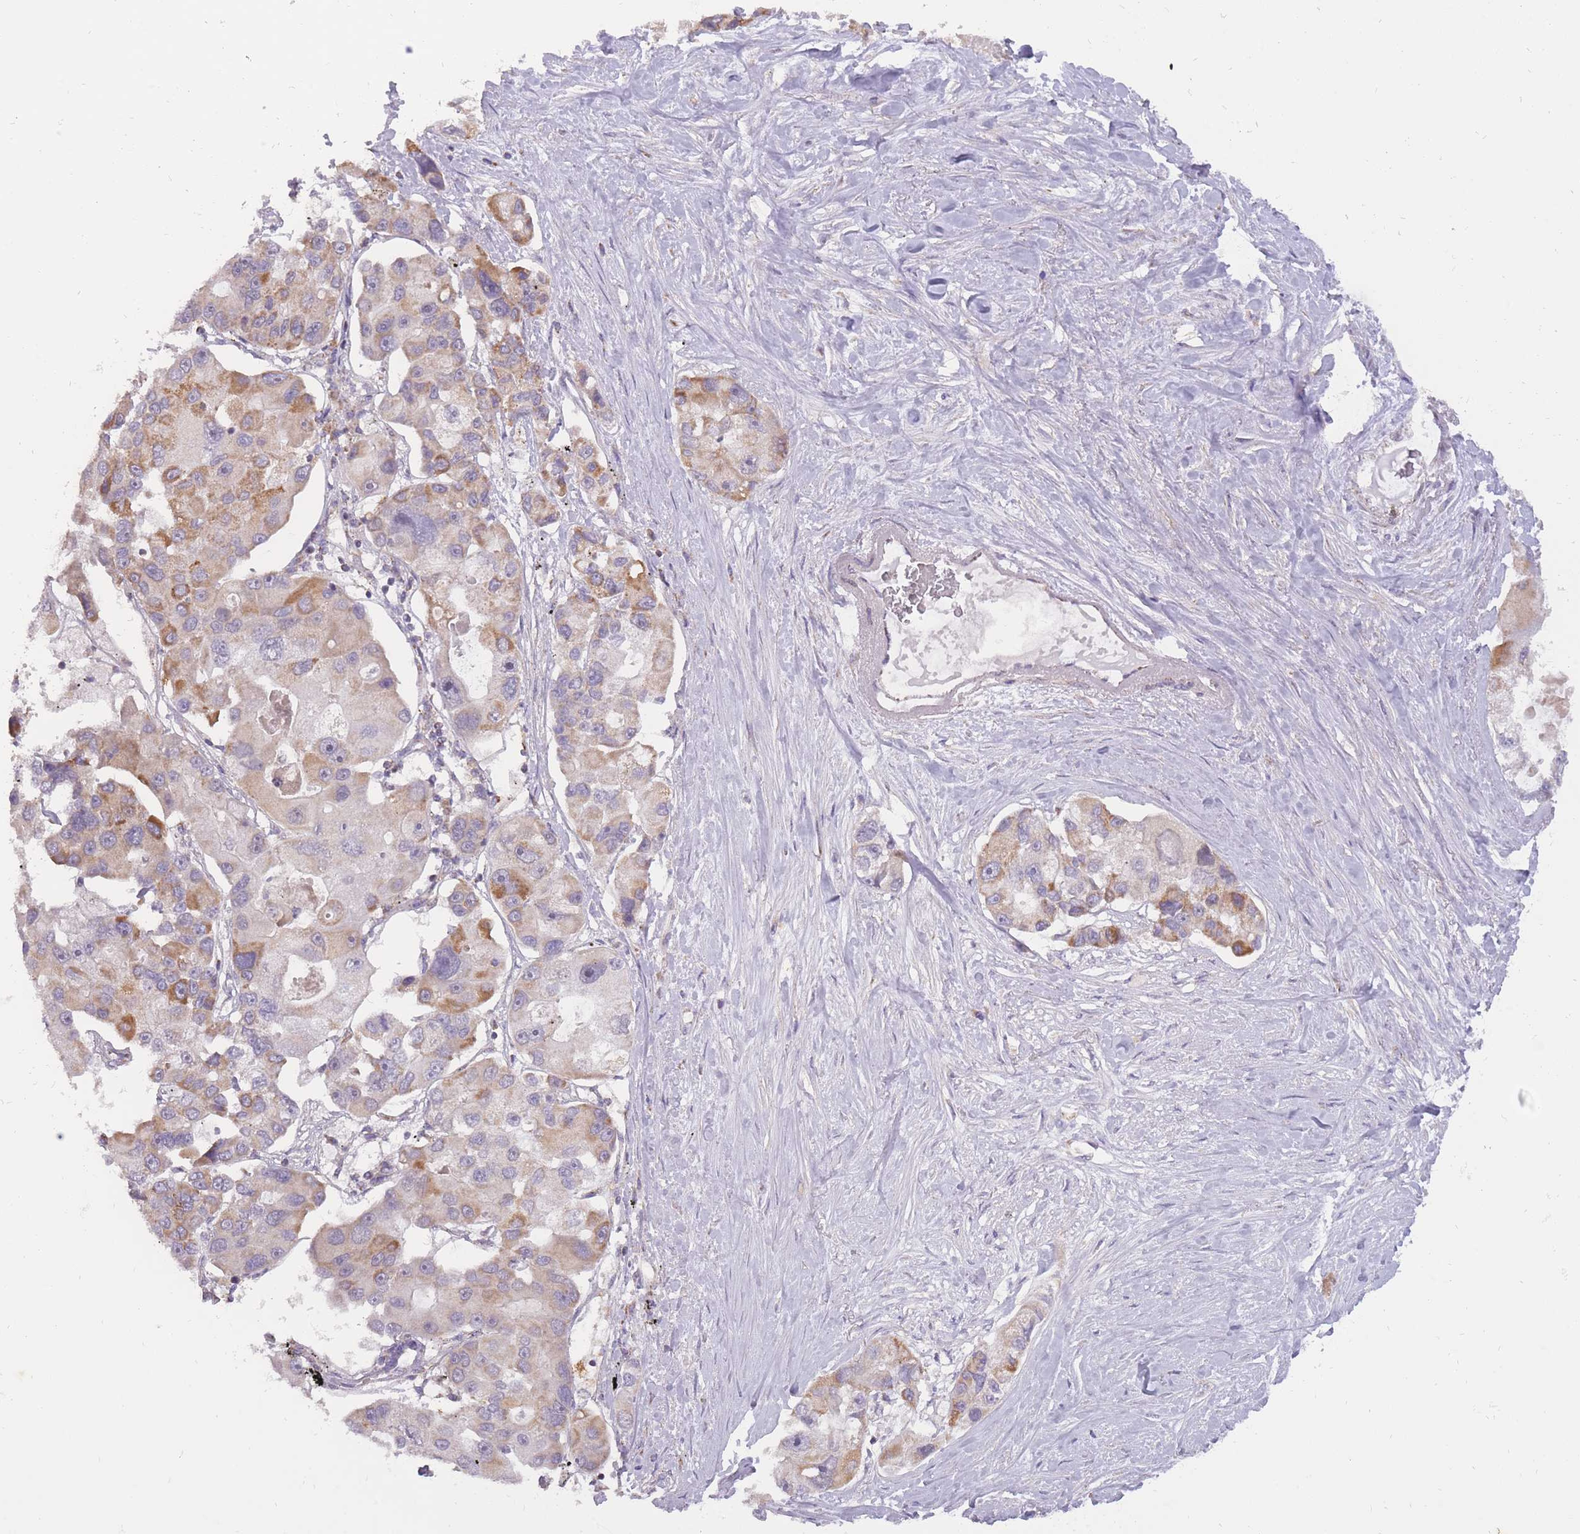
{"staining": {"intensity": "moderate", "quantity": "<25%", "location": "cytoplasmic/membranous"}, "tissue": "lung cancer", "cell_type": "Tumor cells", "image_type": "cancer", "snomed": [{"axis": "morphology", "description": "Adenocarcinoma, NOS"}, {"axis": "topography", "description": "Lung"}], "caption": "Immunohistochemical staining of adenocarcinoma (lung) reveals low levels of moderate cytoplasmic/membranous protein expression in approximately <25% of tumor cells.", "gene": "LIN7C", "patient": {"sex": "female", "age": 54}}